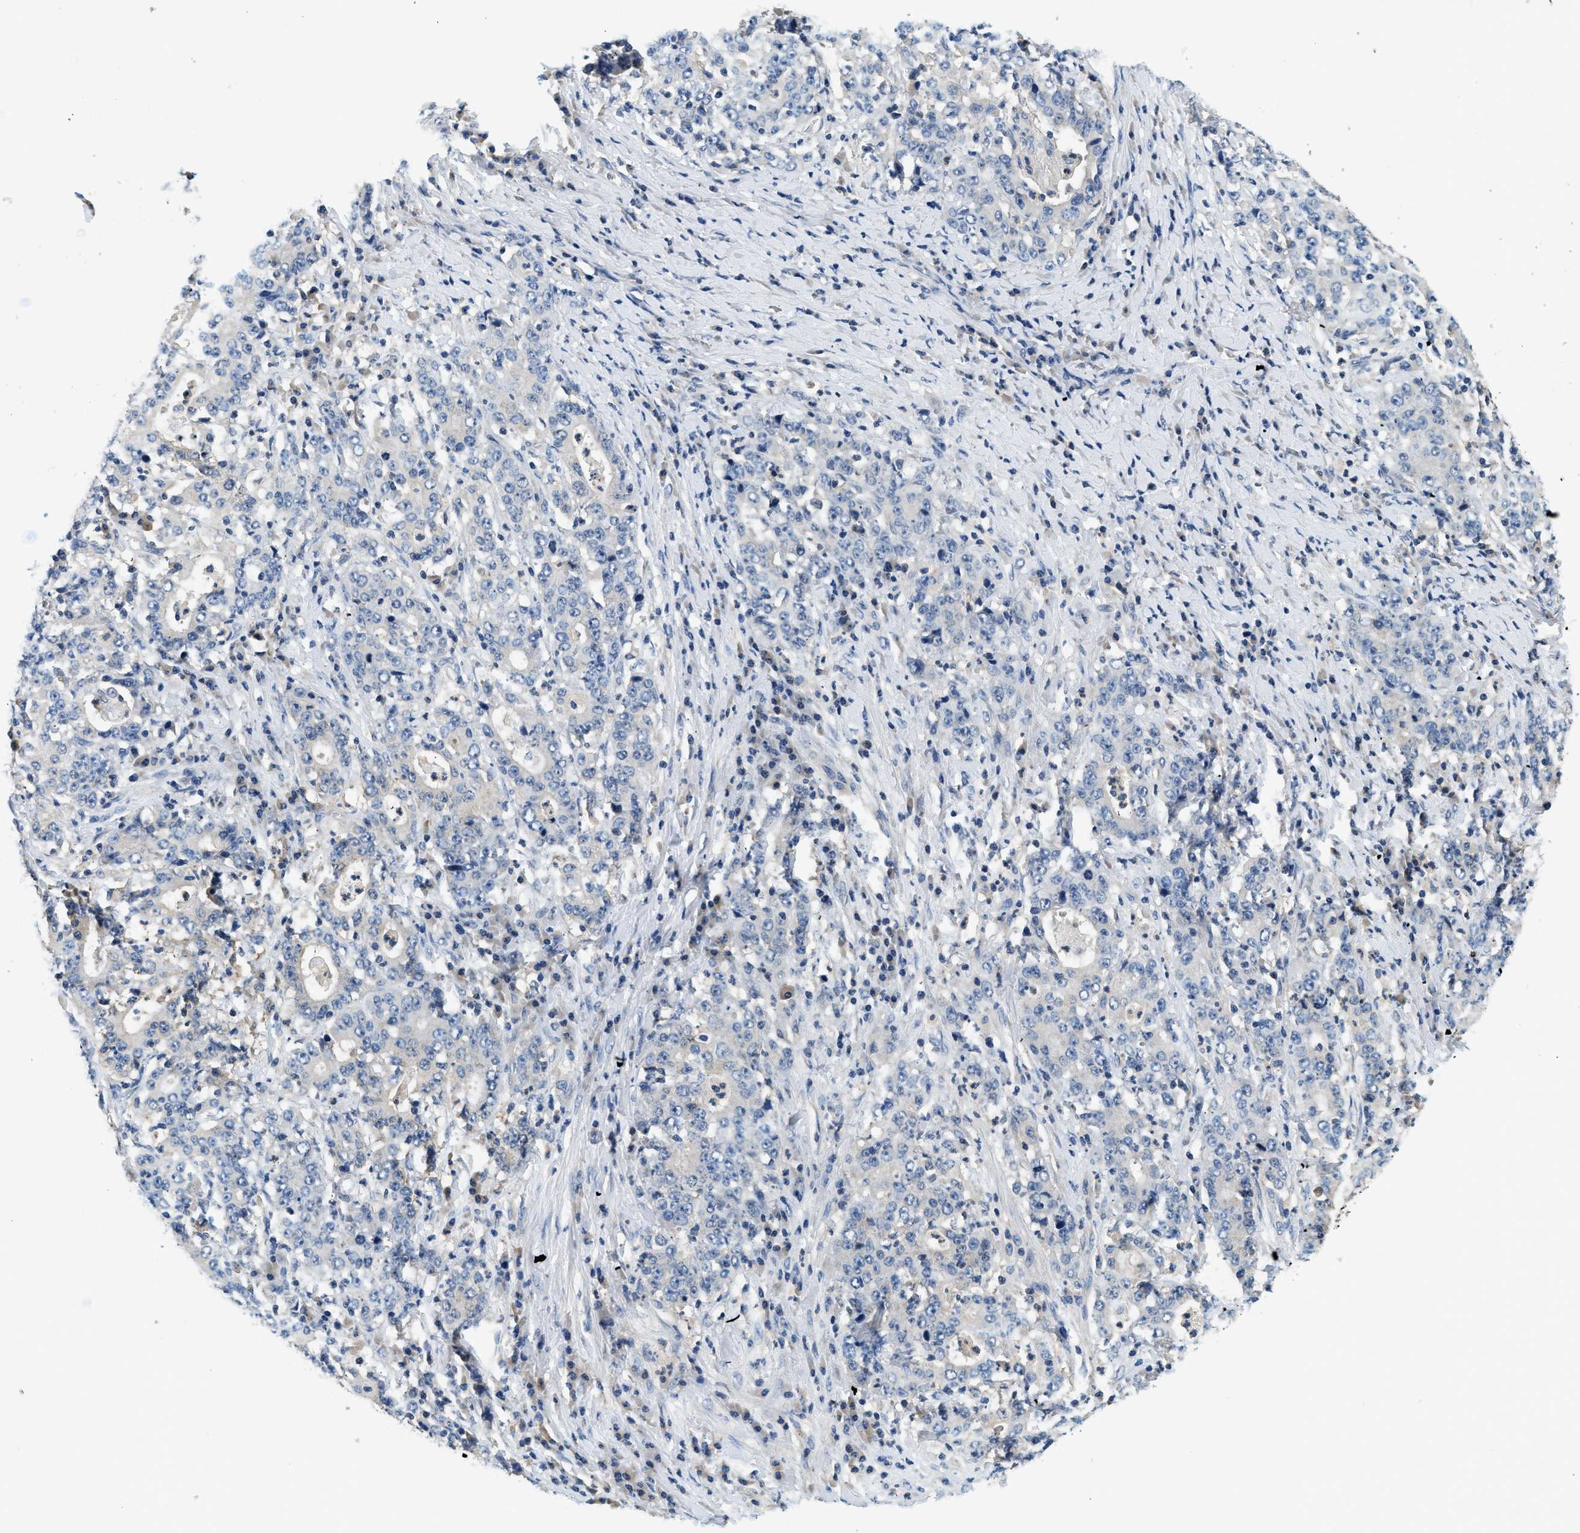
{"staining": {"intensity": "negative", "quantity": "none", "location": "none"}, "tissue": "stomach cancer", "cell_type": "Tumor cells", "image_type": "cancer", "snomed": [{"axis": "morphology", "description": "Normal tissue, NOS"}, {"axis": "morphology", "description": "Adenocarcinoma, NOS"}, {"axis": "topography", "description": "Stomach, upper"}, {"axis": "topography", "description": "Stomach"}], "caption": "This is an immunohistochemistry (IHC) histopathology image of stomach adenocarcinoma. There is no staining in tumor cells.", "gene": "SLC35E1", "patient": {"sex": "male", "age": 59}}